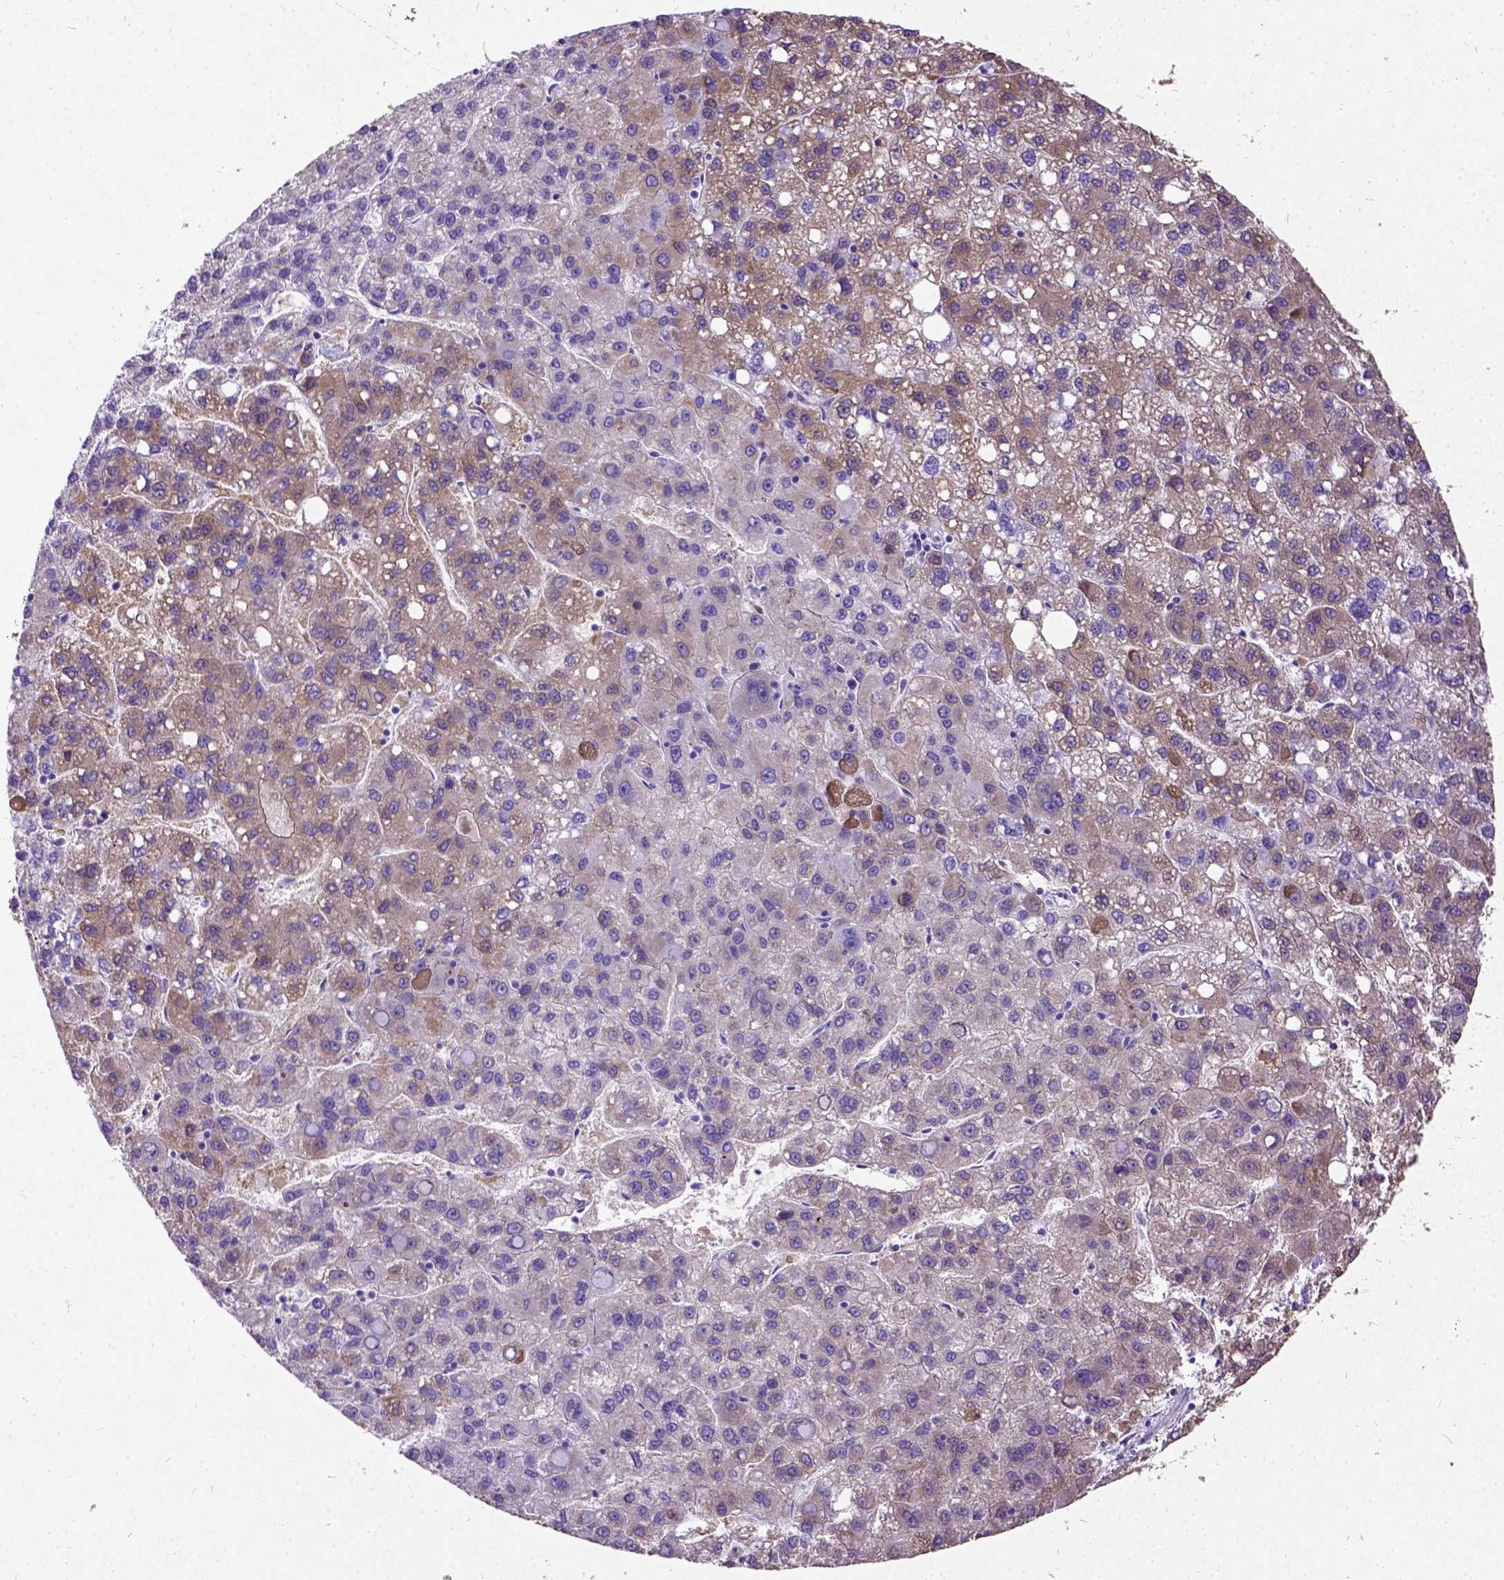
{"staining": {"intensity": "weak", "quantity": "25%-75%", "location": "cytoplasmic/membranous"}, "tissue": "liver cancer", "cell_type": "Tumor cells", "image_type": "cancer", "snomed": [{"axis": "morphology", "description": "Carcinoma, Hepatocellular, NOS"}, {"axis": "topography", "description": "Liver"}], "caption": "DAB (3,3'-diaminobenzidine) immunohistochemical staining of human liver cancer reveals weak cytoplasmic/membranous protein expression in approximately 25%-75% of tumor cells. Nuclei are stained in blue.", "gene": "NEUROD4", "patient": {"sex": "female", "age": 82}}